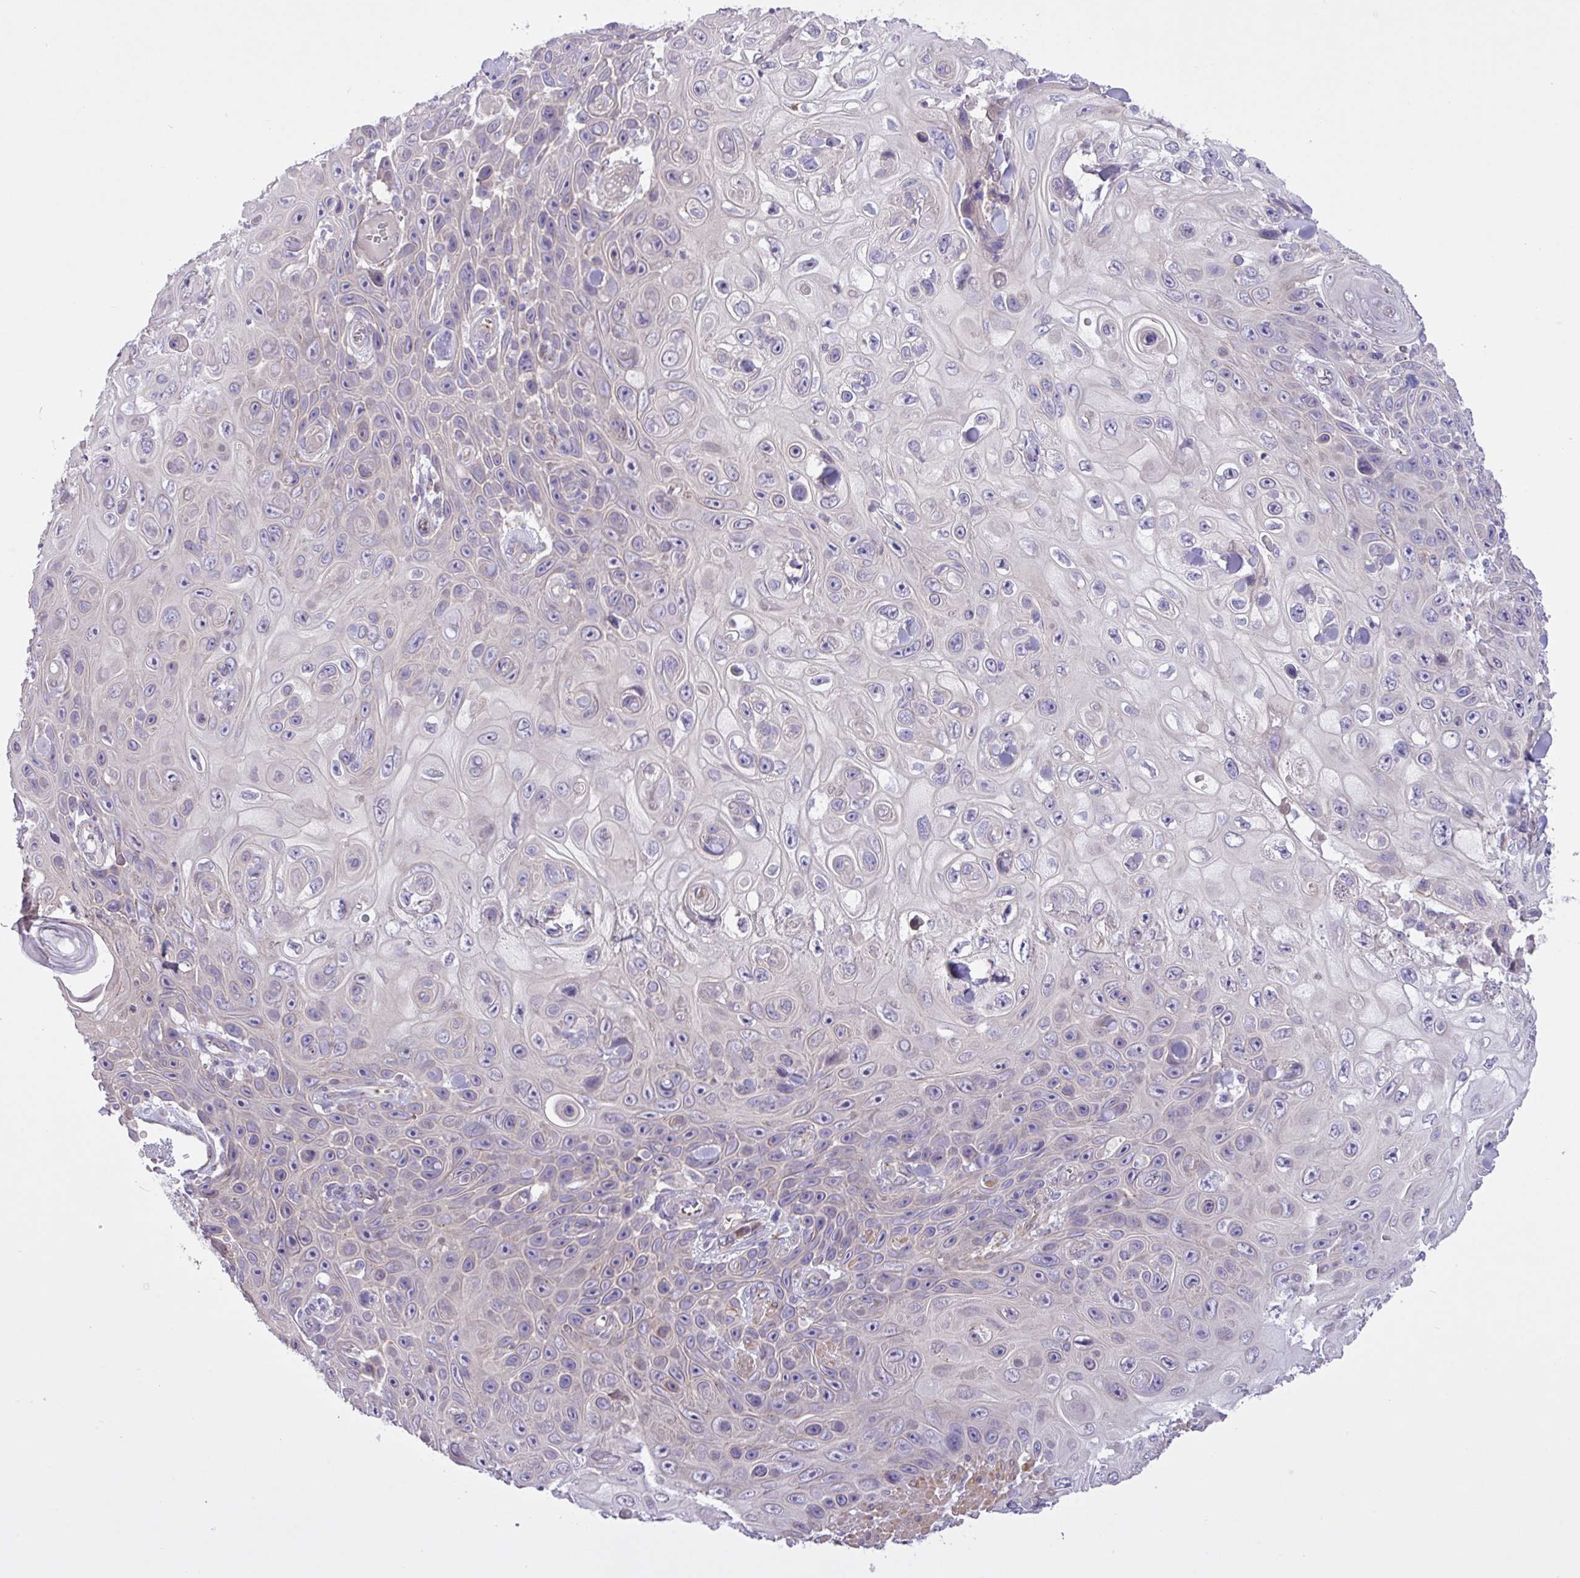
{"staining": {"intensity": "weak", "quantity": "<25%", "location": "cytoplasmic/membranous"}, "tissue": "skin cancer", "cell_type": "Tumor cells", "image_type": "cancer", "snomed": [{"axis": "morphology", "description": "Squamous cell carcinoma, NOS"}, {"axis": "topography", "description": "Skin"}], "caption": "Skin cancer stained for a protein using immunohistochemistry exhibits no staining tumor cells.", "gene": "SPINK8", "patient": {"sex": "male", "age": 82}}